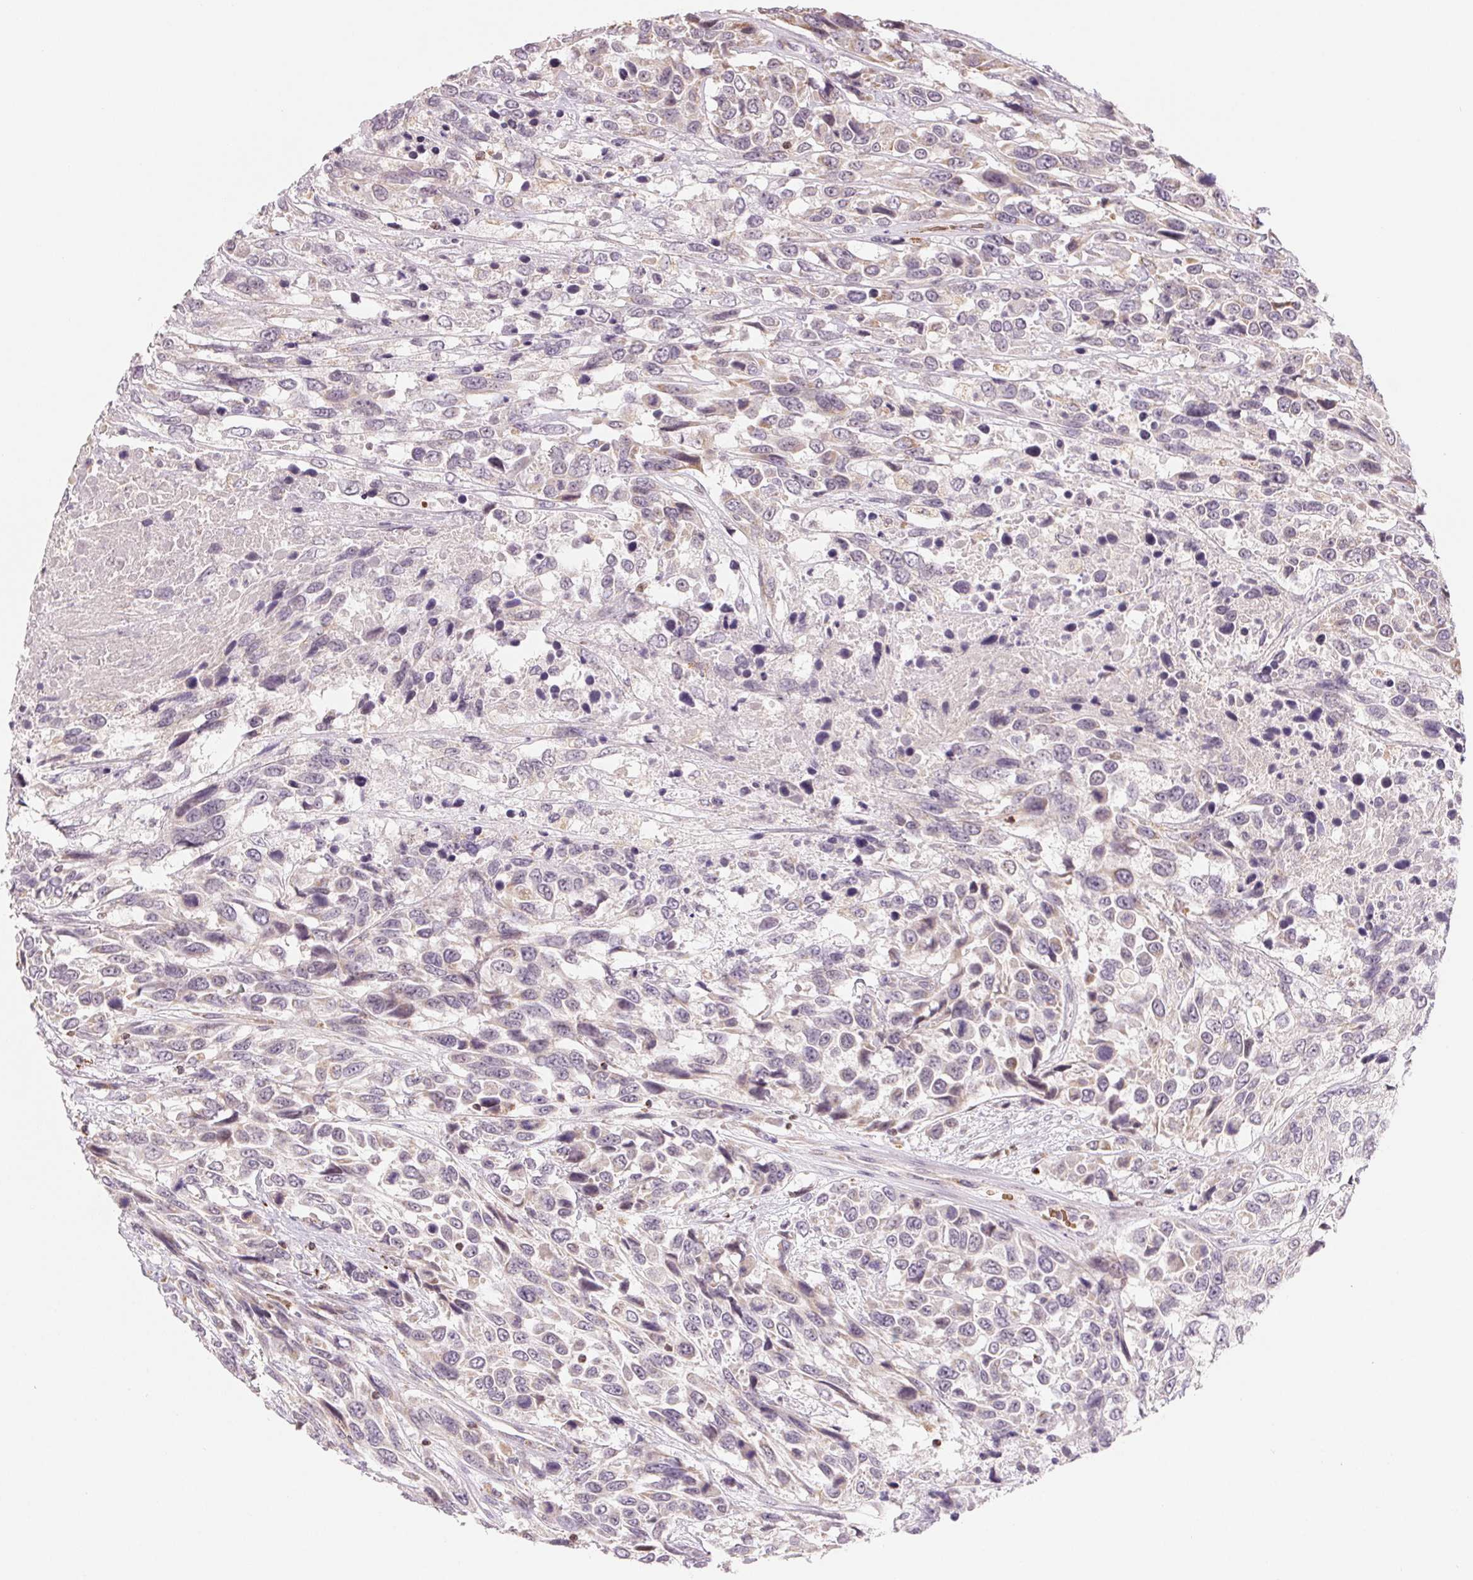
{"staining": {"intensity": "negative", "quantity": "none", "location": "none"}, "tissue": "urothelial cancer", "cell_type": "Tumor cells", "image_type": "cancer", "snomed": [{"axis": "morphology", "description": "Urothelial carcinoma, High grade"}, {"axis": "topography", "description": "Urinary bladder"}], "caption": "Protein analysis of urothelial carcinoma (high-grade) demonstrates no significant staining in tumor cells.", "gene": "HINT2", "patient": {"sex": "female", "age": 70}}